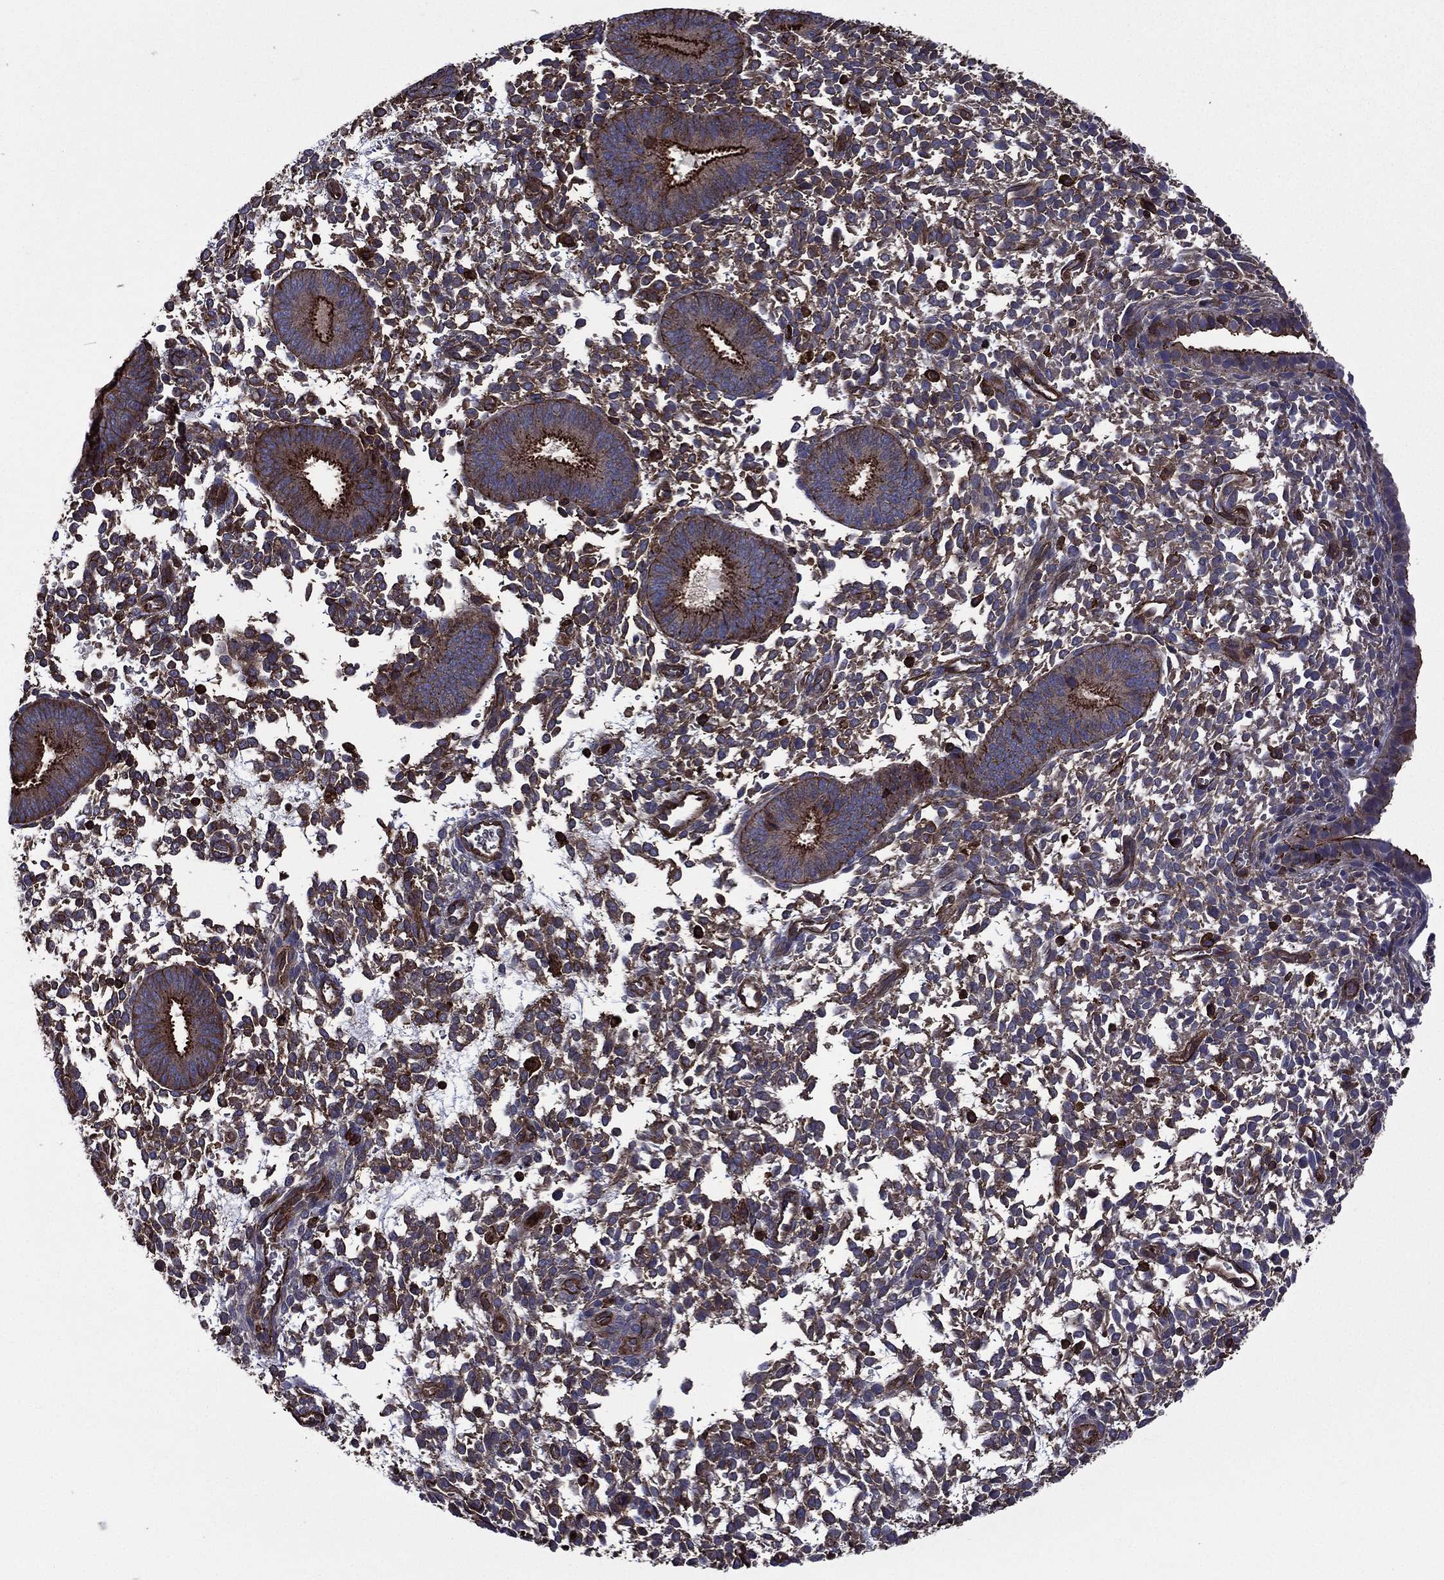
{"staining": {"intensity": "moderate", "quantity": "25%-75%", "location": "cytoplasmic/membranous"}, "tissue": "endometrium", "cell_type": "Cells in endometrial stroma", "image_type": "normal", "snomed": [{"axis": "morphology", "description": "Normal tissue, NOS"}, {"axis": "topography", "description": "Endometrium"}], "caption": "IHC micrograph of benign endometrium stained for a protein (brown), which exhibits medium levels of moderate cytoplasmic/membranous positivity in about 25%-75% of cells in endometrial stroma.", "gene": "PLPP3", "patient": {"sex": "female", "age": 39}}